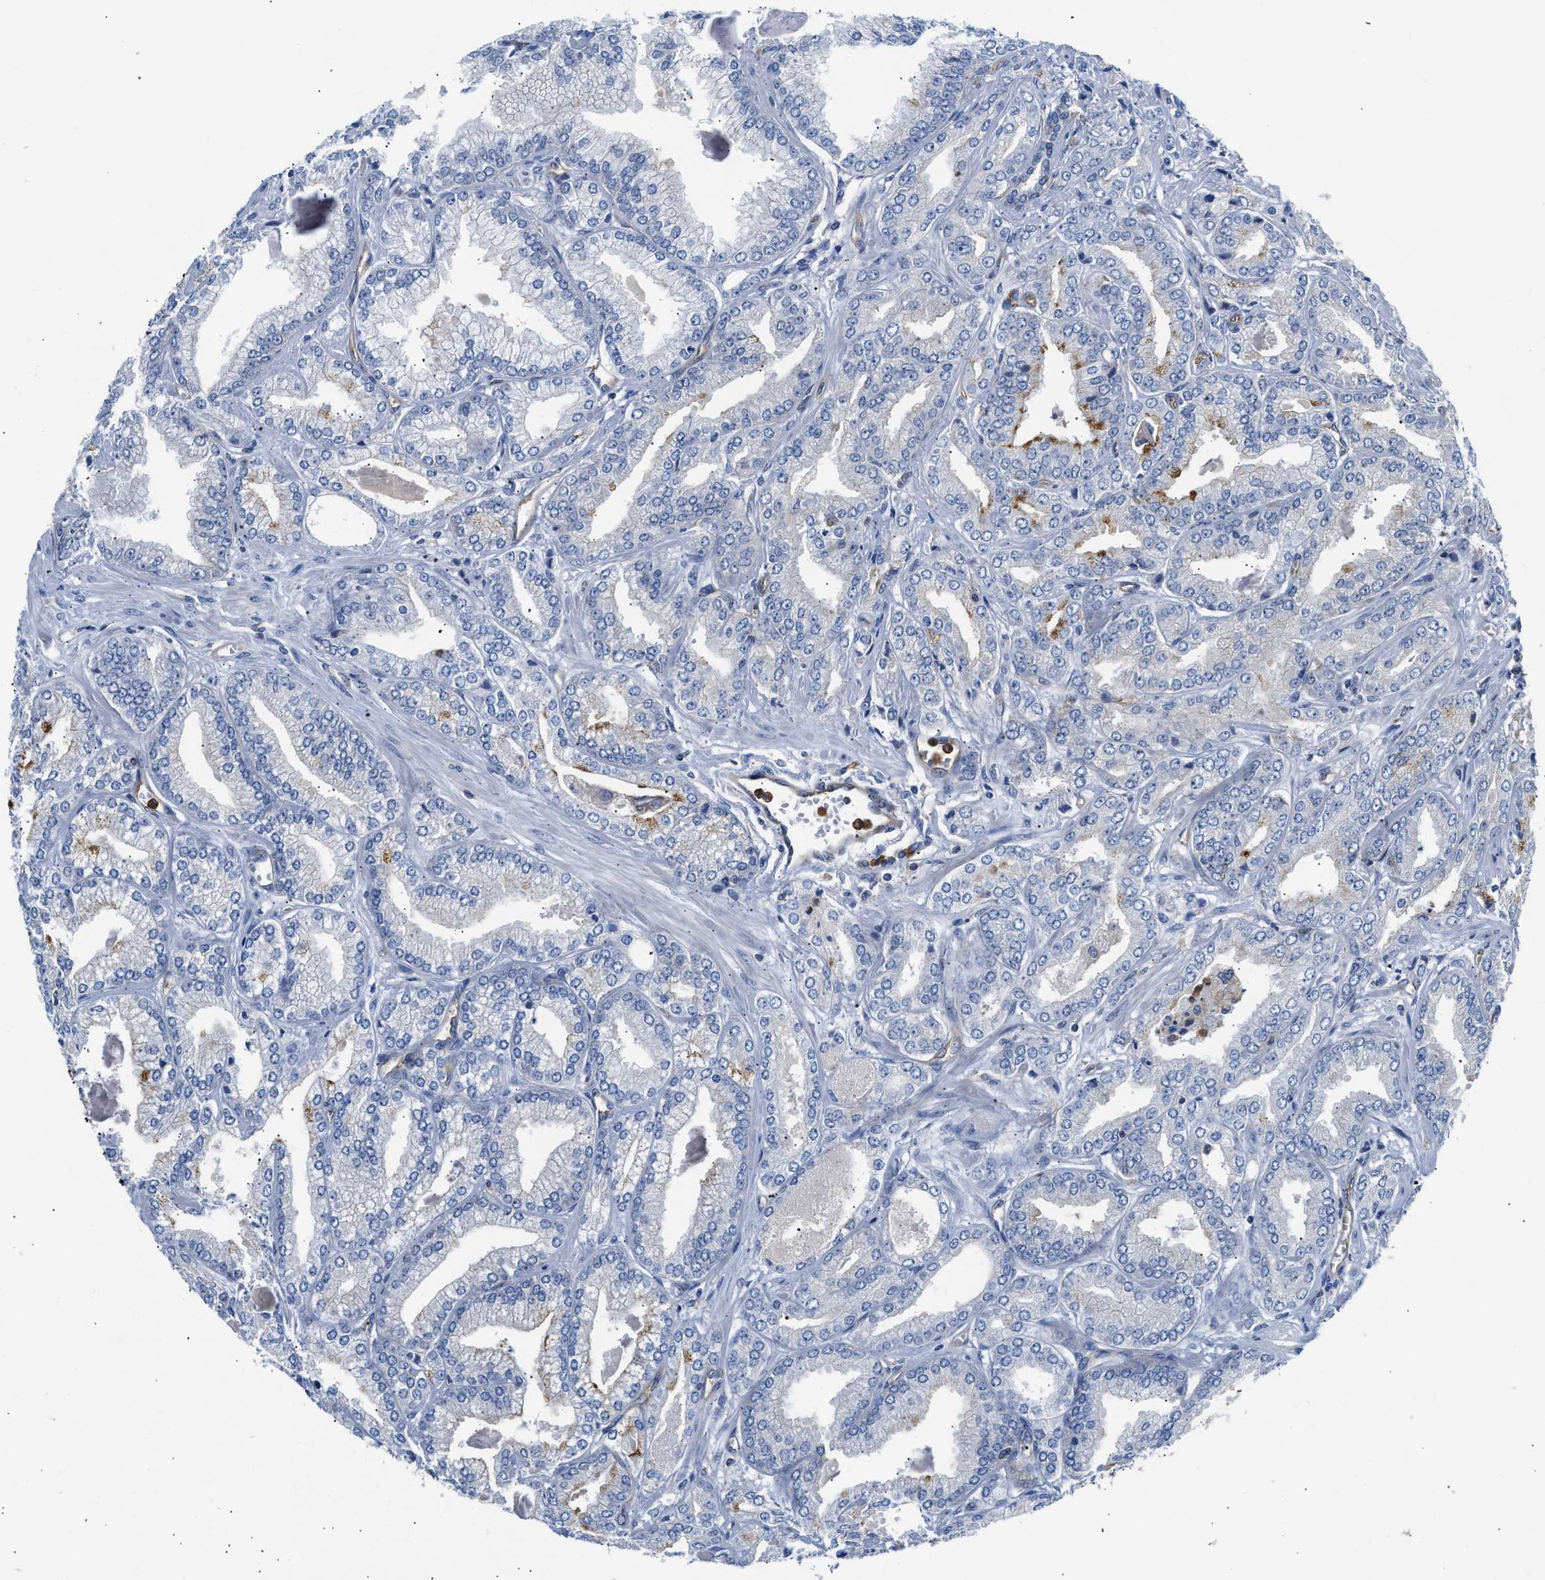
{"staining": {"intensity": "moderate", "quantity": "25%-75%", "location": "cytoplasmic/membranous"}, "tissue": "prostate cancer", "cell_type": "Tumor cells", "image_type": "cancer", "snomed": [{"axis": "morphology", "description": "Adenocarcinoma, Low grade"}, {"axis": "topography", "description": "Prostate"}], "caption": "Tumor cells demonstrate medium levels of moderate cytoplasmic/membranous staining in about 25%-75% of cells in low-grade adenocarcinoma (prostate).", "gene": "SAMD9L", "patient": {"sex": "male", "age": 52}}